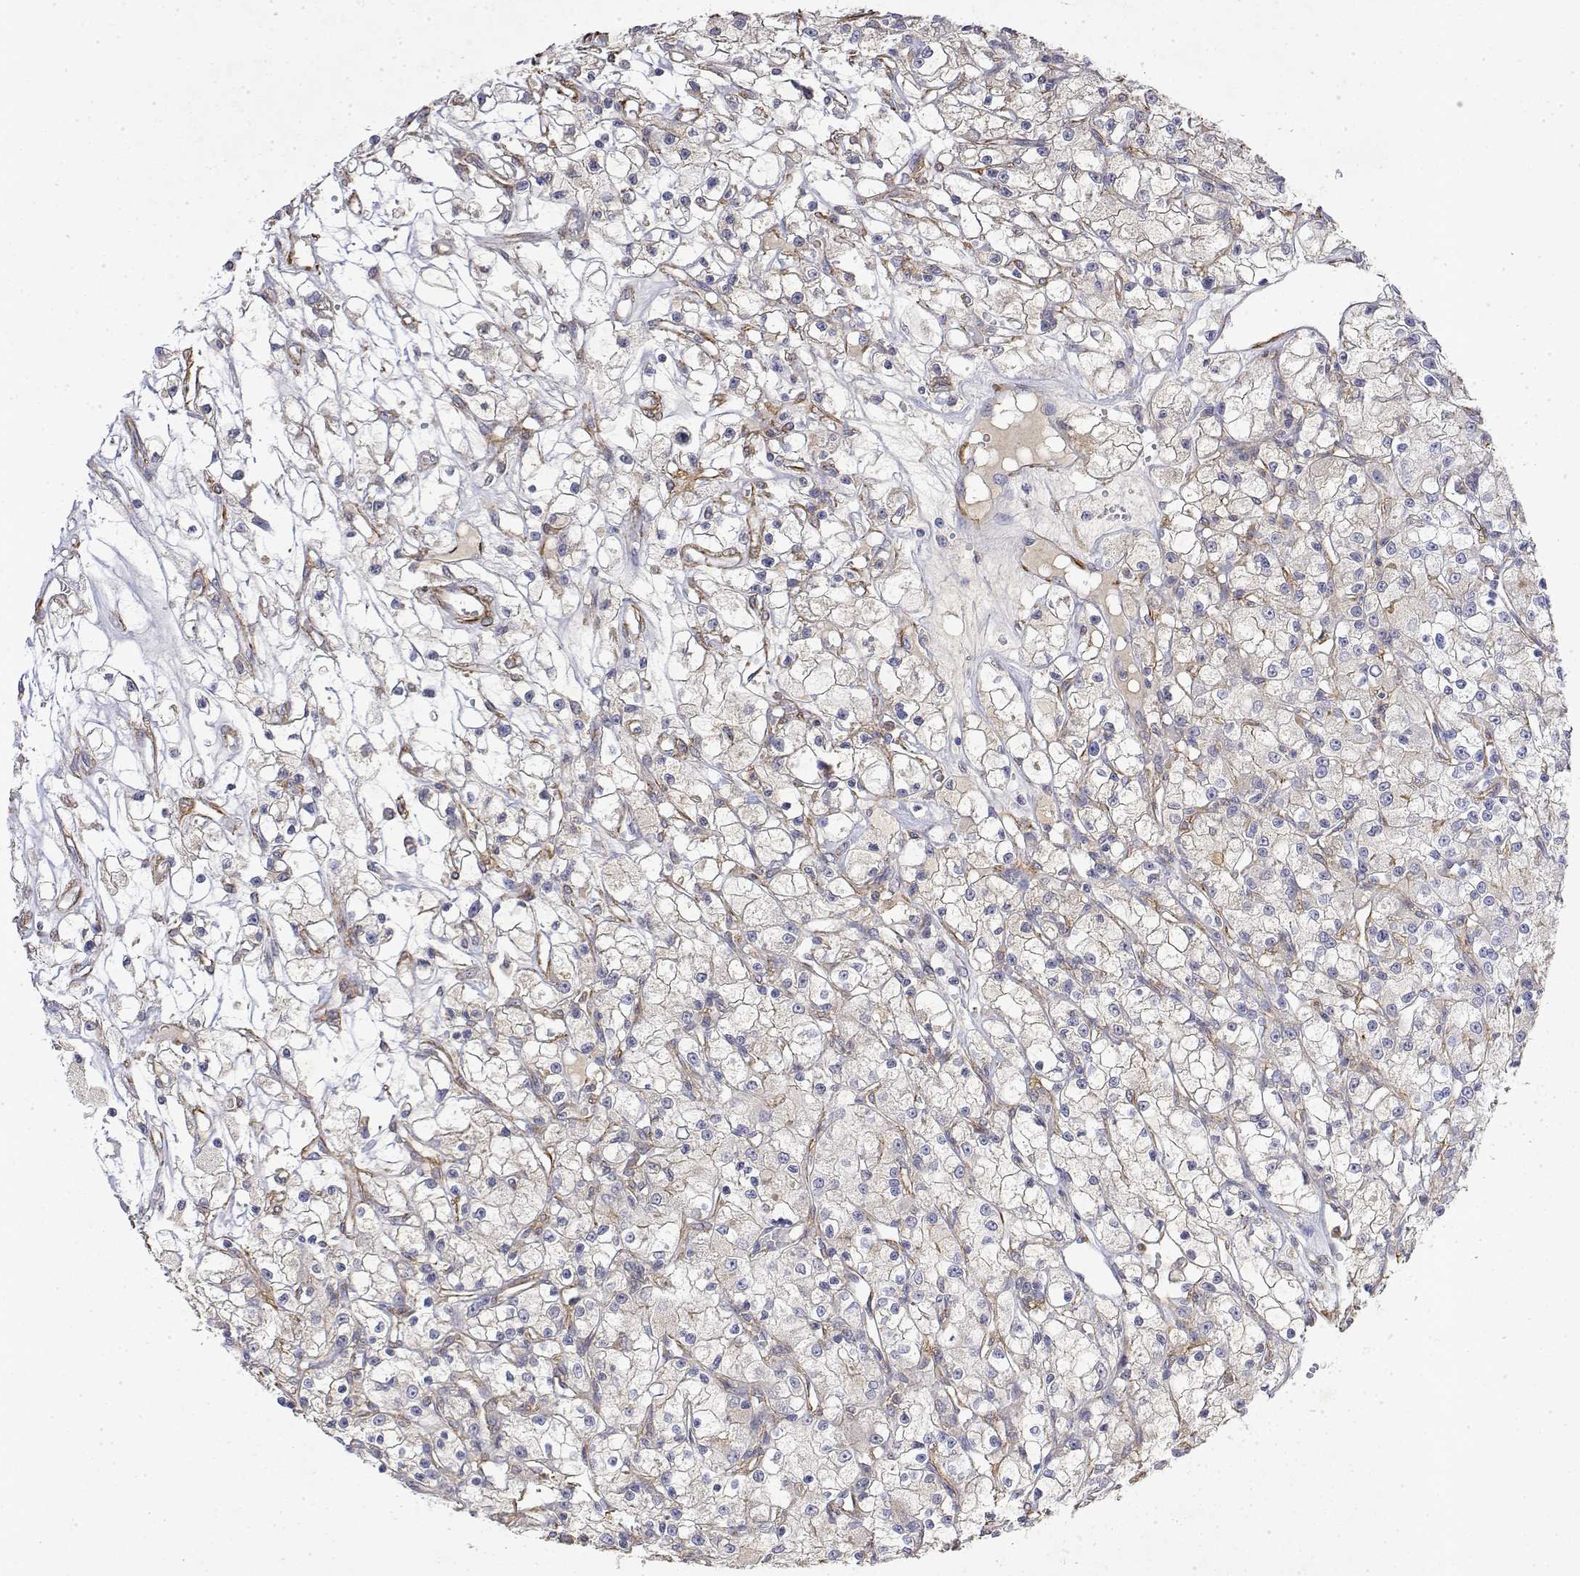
{"staining": {"intensity": "negative", "quantity": "none", "location": "none"}, "tissue": "renal cancer", "cell_type": "Tumor cells", "image_type": "cancer", "snomed": [{"axis": "morphology", "description": "Adenocarcinoma, NOS"}, {"axis": "topography", "description": "Kidney"}], "caption": "Protein analysis of adenocarcinoma (renal) shows no significant staining in tumor cells.", "gene": "SOWAHD", "patient": {"sex": "female", "age": 59}}